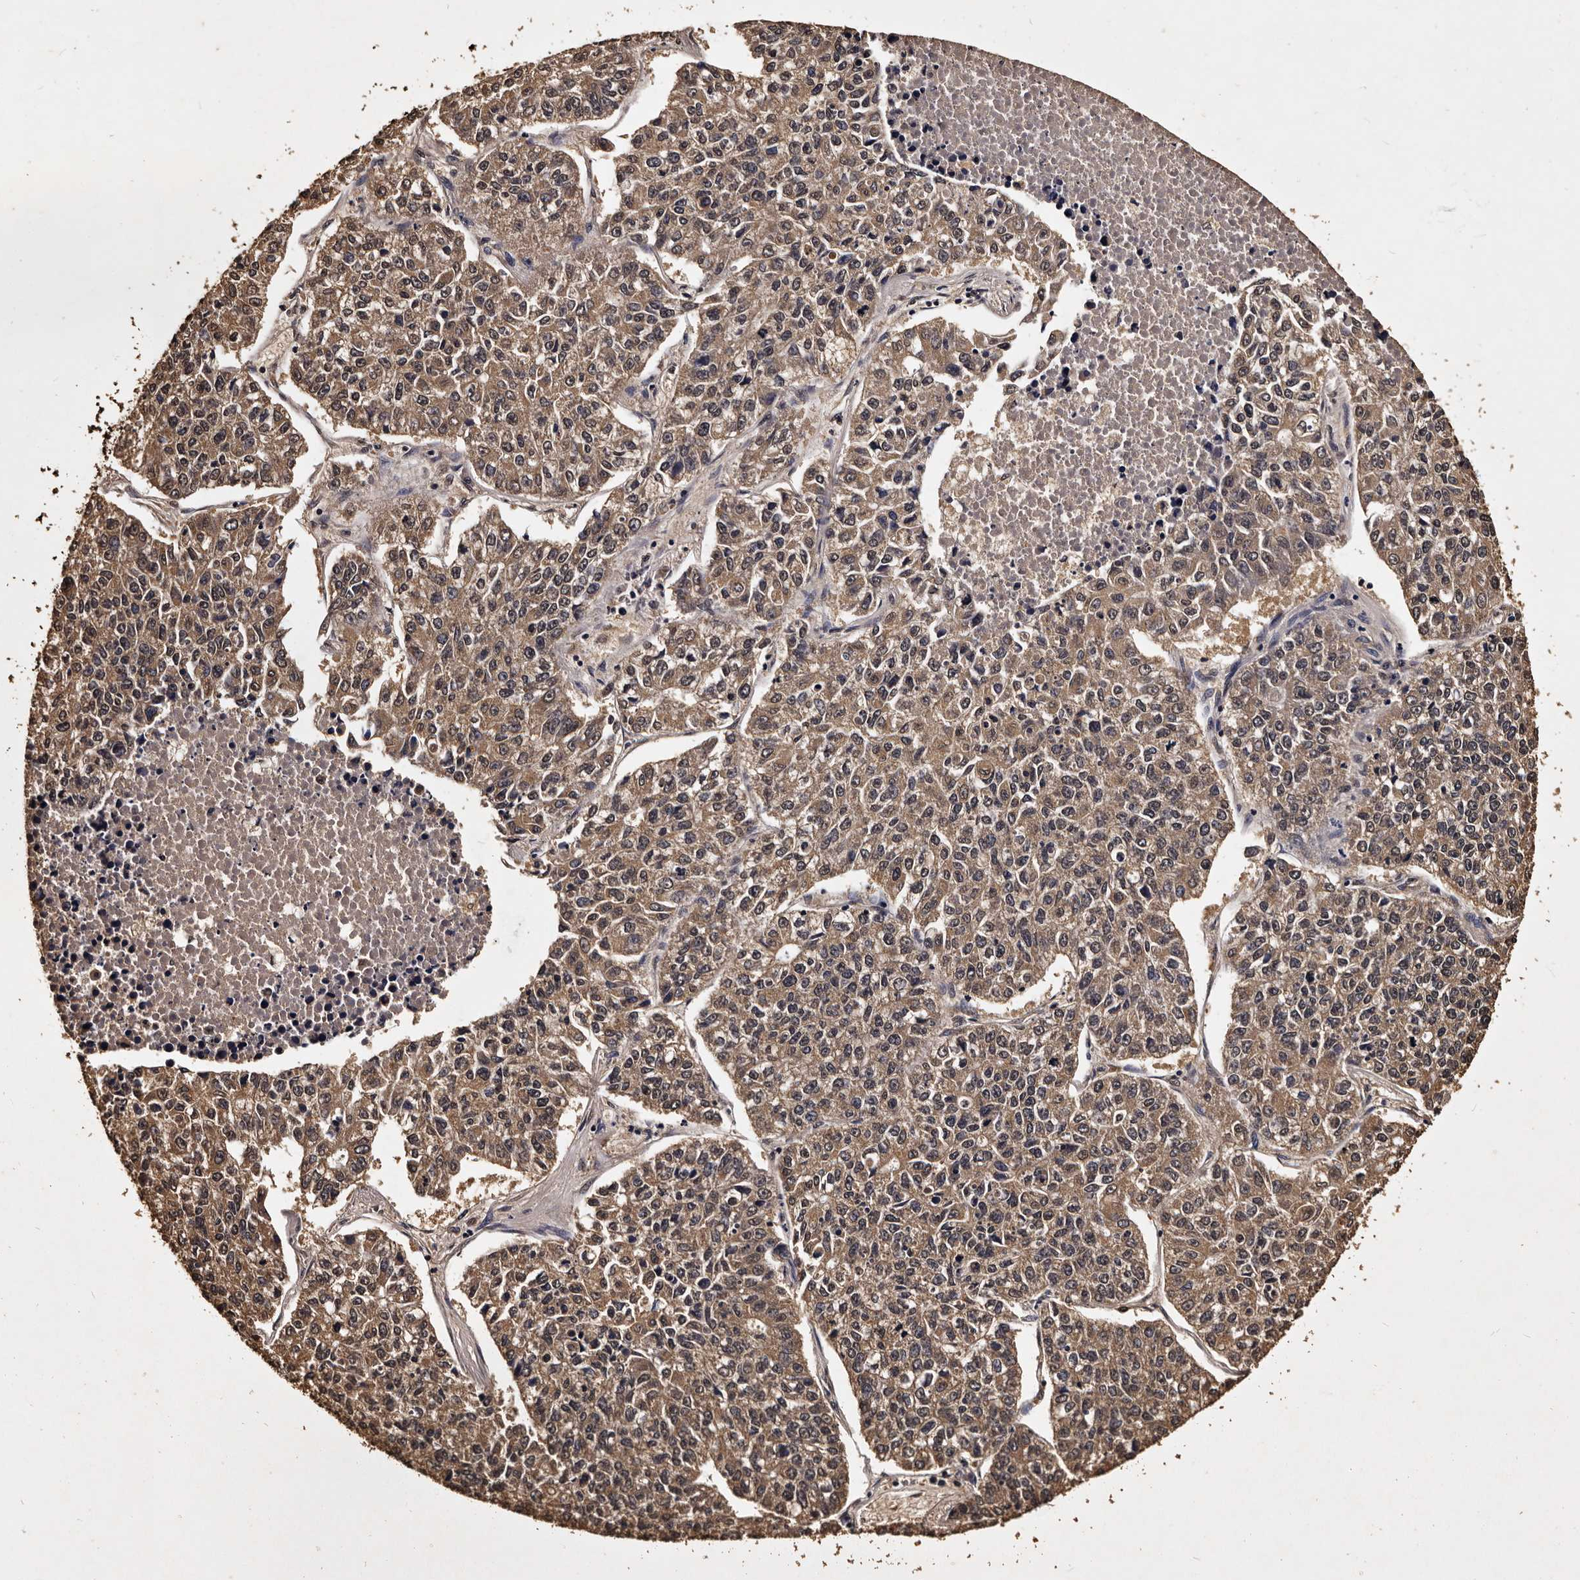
{"staining": {"intensity": "moderate", "quantity": ">75%", "location": "cytoplasmic/membranous"}, "tissue": "lung cancer", "cell_type": "Tumor cells", "image_type": "cancer", "snomed": [{"axis": "morphology", "description": "Adenocarcinoma, NOS"}, {"axis": "topography", "description": "Lung"}], "caption": "Adenocarcinoma (lung) tissue displays moderate cytoplasmic/membranous positivity in approximately >75% of tumor cells, visualized by immunohistochemistry.", "gene": "PARS2", "patient": {"sex": "male", "age": 49}}